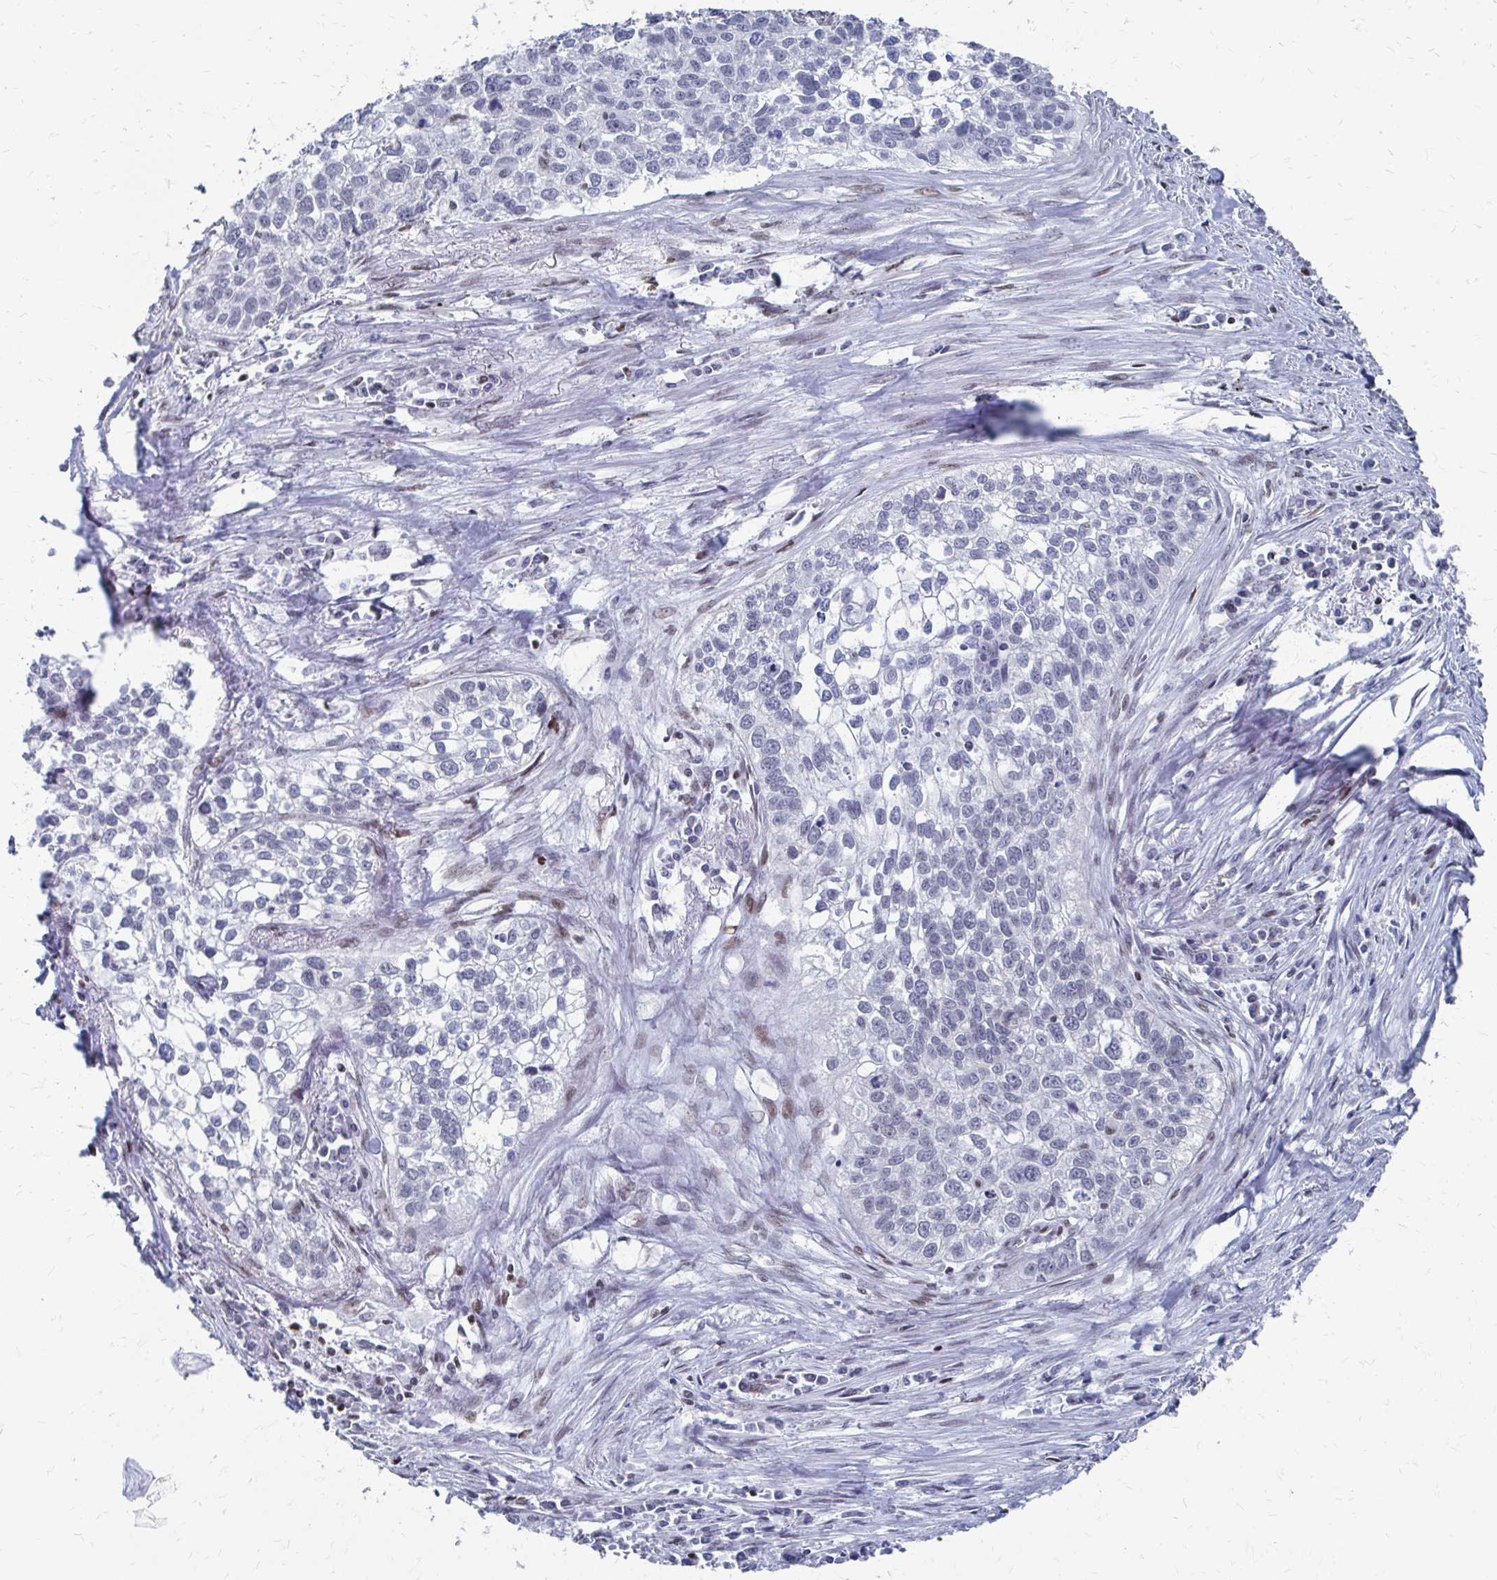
{"staining": {"intensity": "negative", "quantity": "none", "location": "none"}, "tissue": "lung cancer", "cell_type": "Tumor cells", "image_type": "cancer", "snomed": [{"axis": "morphology", "description": "Squamous cell carcinoma, NOS"}, {"axis": "topography", "description": "Lung"}], "caption": "Lung cancer stained for a protein using IHC shows no positivity tumor cells.", "gene": "CDIN1", "patient": {"sex": "male", "age": 74}}